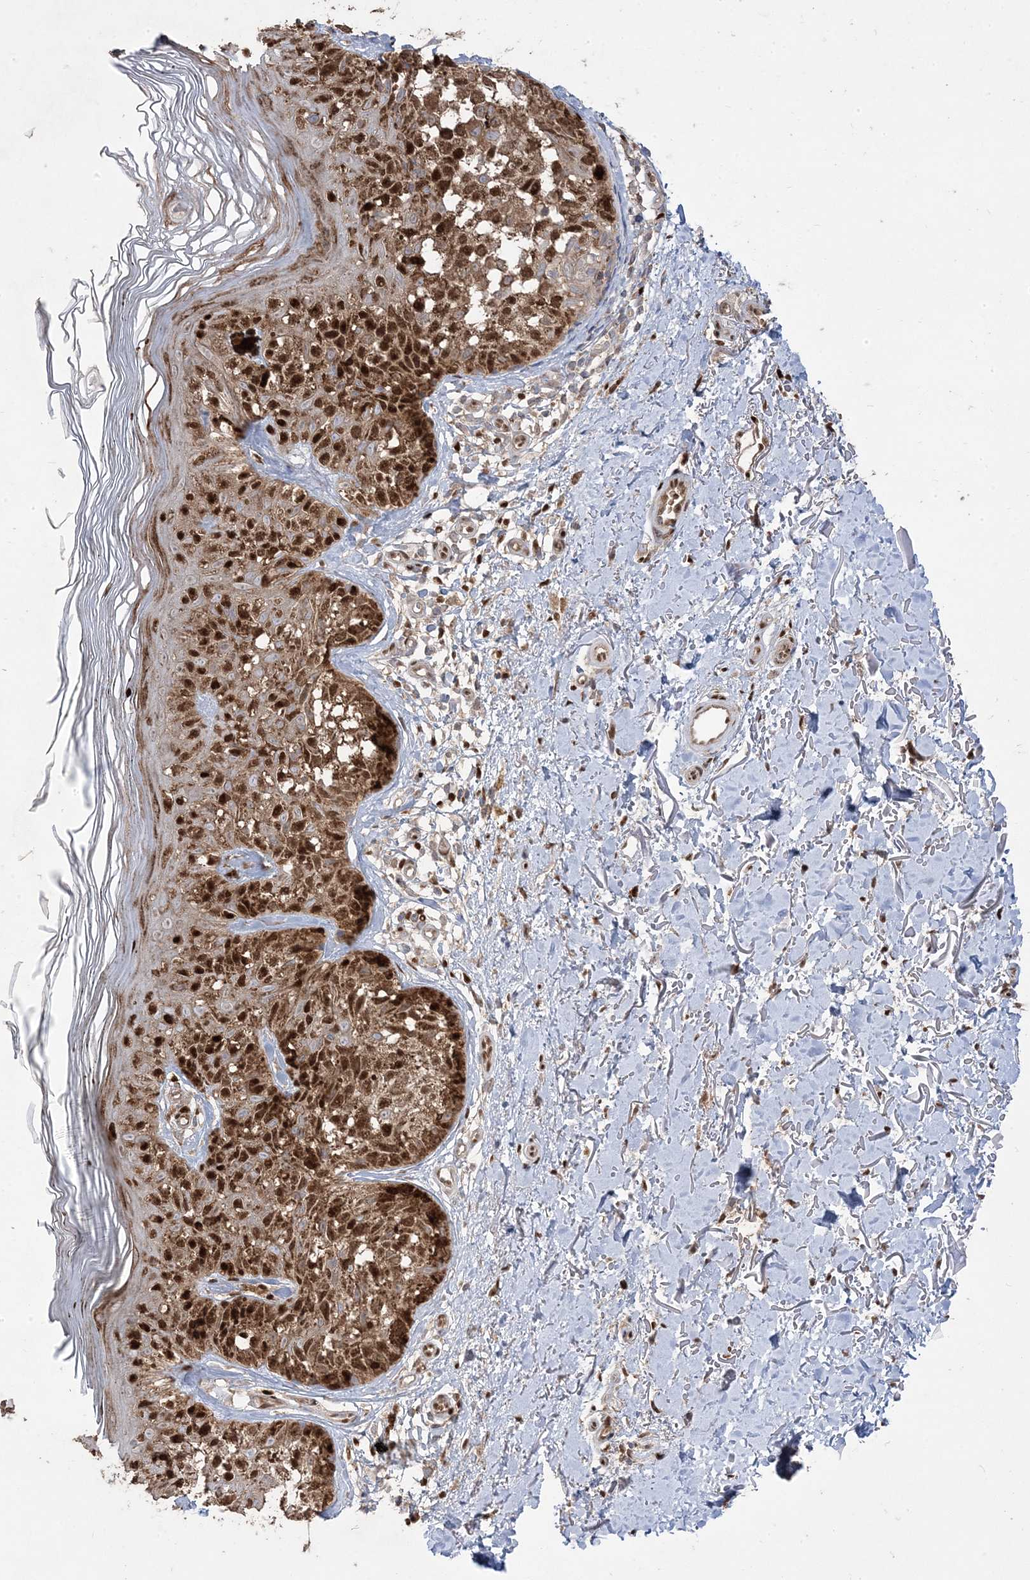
{"staining": {"intensity": "strong", "quantity": ">75%", "location": "cytoplasmic/membranous,nuclear"}, "tissue": "melanoma", "cell_type": "Tumor cells", "image_type": "cancer", "snomed": [{"axis": "morphology", "description": "Malignant melanoma, NOS"}, {"axis": "topography", "description": "Skin"}], "caption": "Malignant melanoma stained with DAB (3,3'-diaminobenzidine) immunohistochemistry demonstrates high levels of strong cytoplasmic/membranous and nuclear staining in approximately >75% of tumor cells.", "gene": "PPOX", "patient": {"sex": "female", "age": 50}}